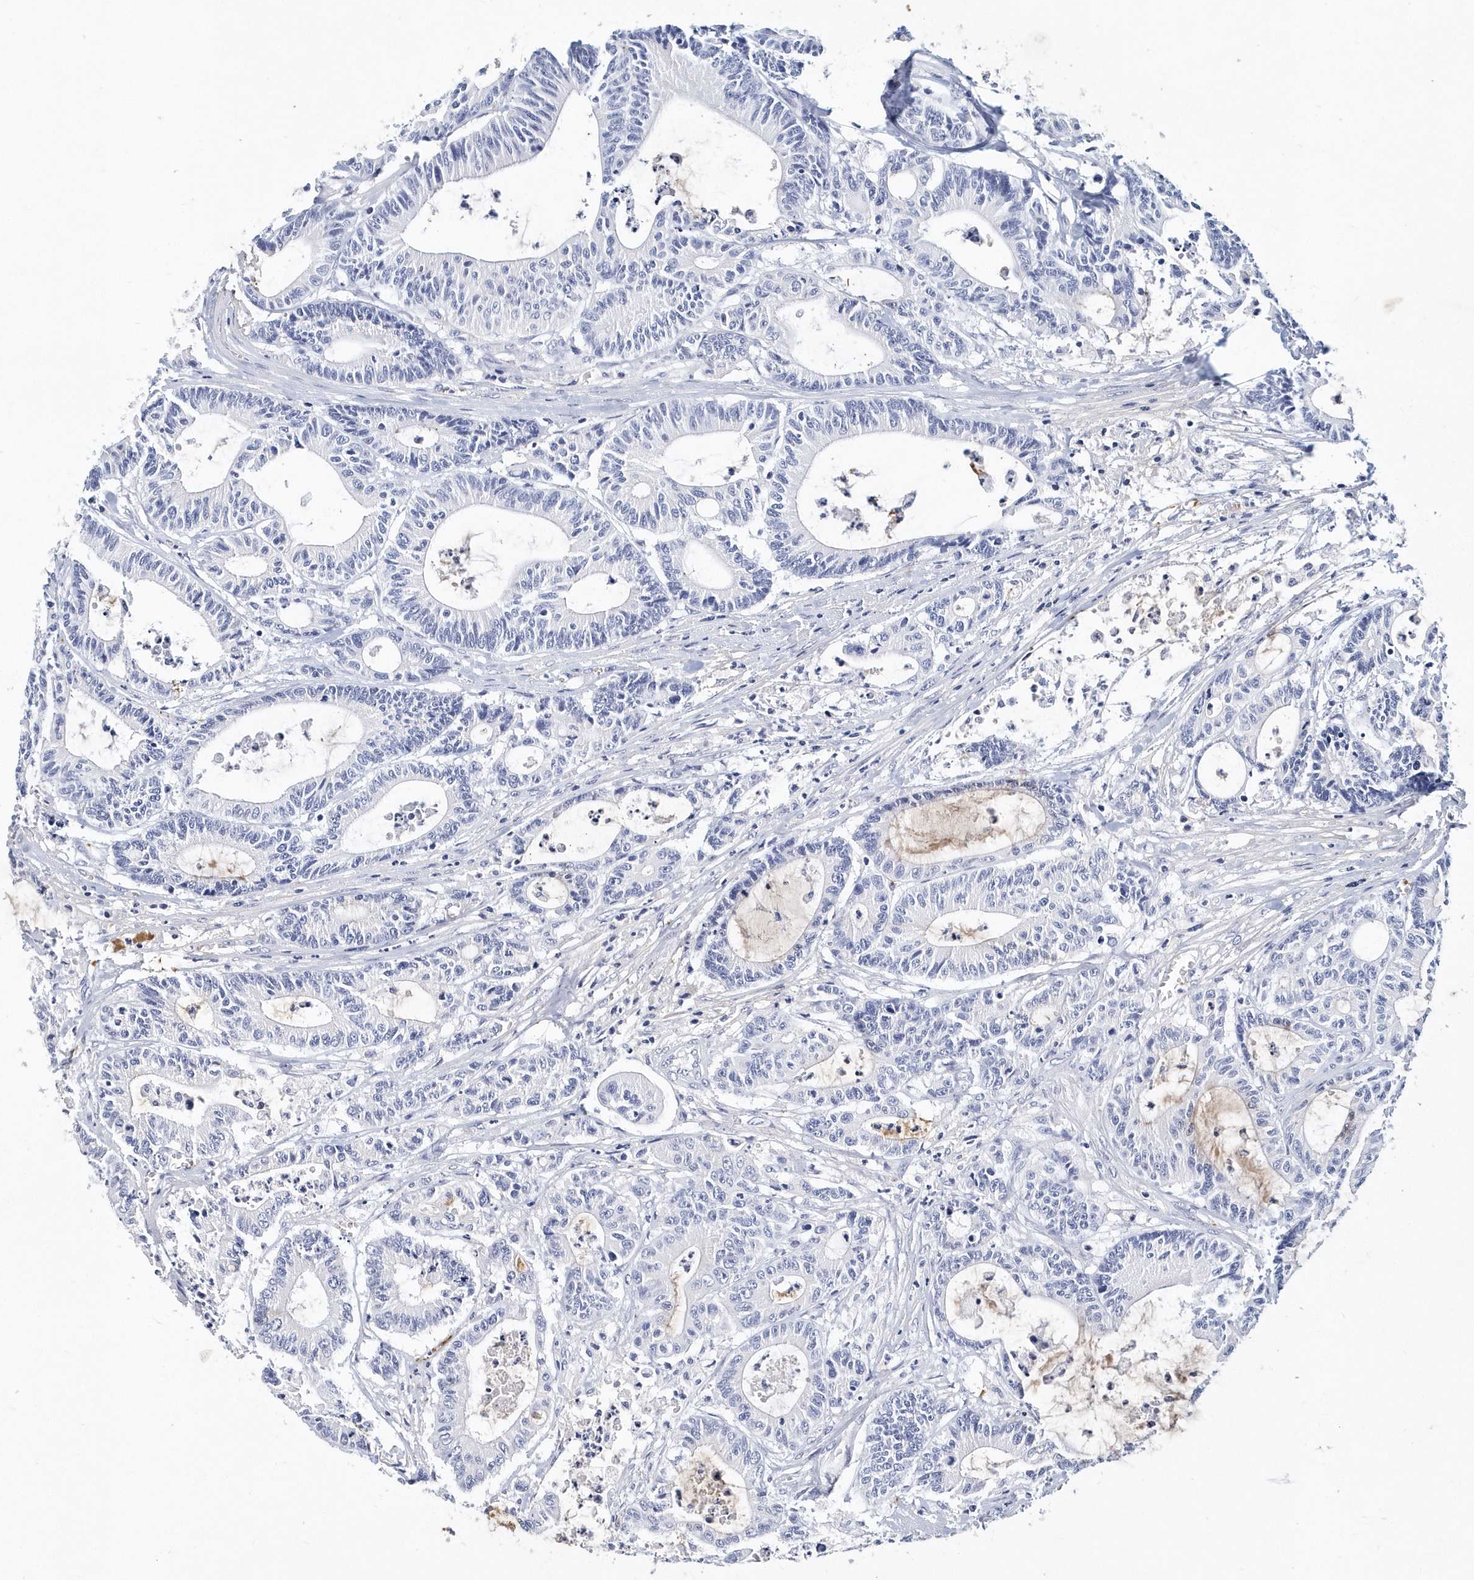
{"staining": {"intensity": "negative", "quantity": "none", "location": "none"}, "tissue": "colorectal cancer", "cell_type": "Tumor cells", "image_type": "cancer", "snomed": [{"axis": "morphology", "description": "Adenocarcinoma, NOS"}, {"axis": "topography", "description": "Colon"}], "caption": "A histopathology image of colorectal cancer (adenocarcinoma) stained for a protein exhibits no brown staining in tumor cells.", "gene": "ITGA2B", "patient": {"sex": "female", "age": 84}}